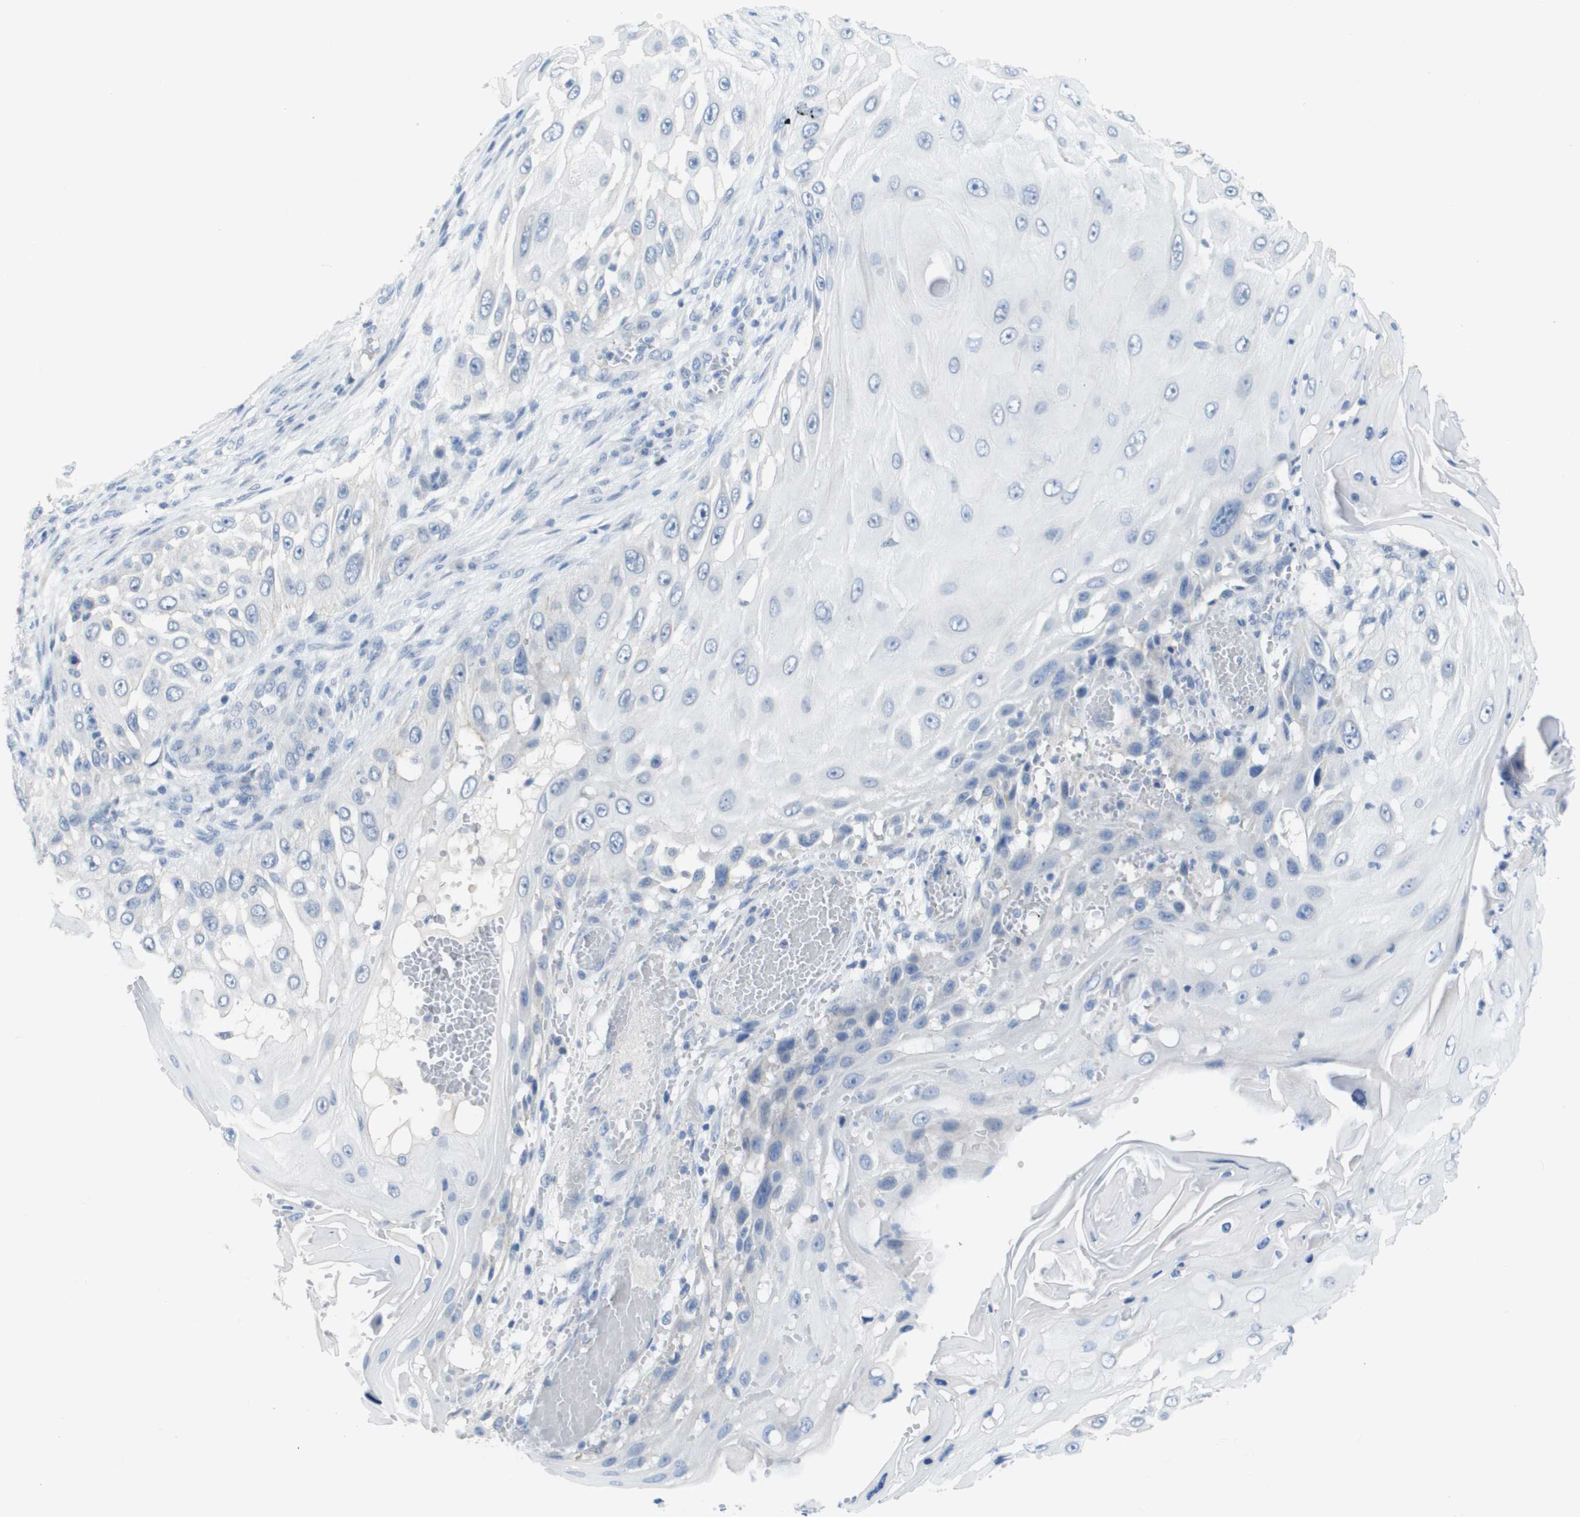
{"staining": {"intensity": "negative", "quantity": "none", "location": "none"}, "tissue": "skin cancer", "cell_type": "Tumor cells", "image_type": "cancer", "snomed": [{"axis": "morphology", "description": "Squamous cell carcinoma, NOS"}, {"axis": "topography", "description": "Skin"}], "caption": "Squamous cell carcinoma (skin) was stained to show a protein in brown. There is no significant staining in tumor cells.", "gene": "PDE4A", "patient": {"sex": "female", "age": 44}}